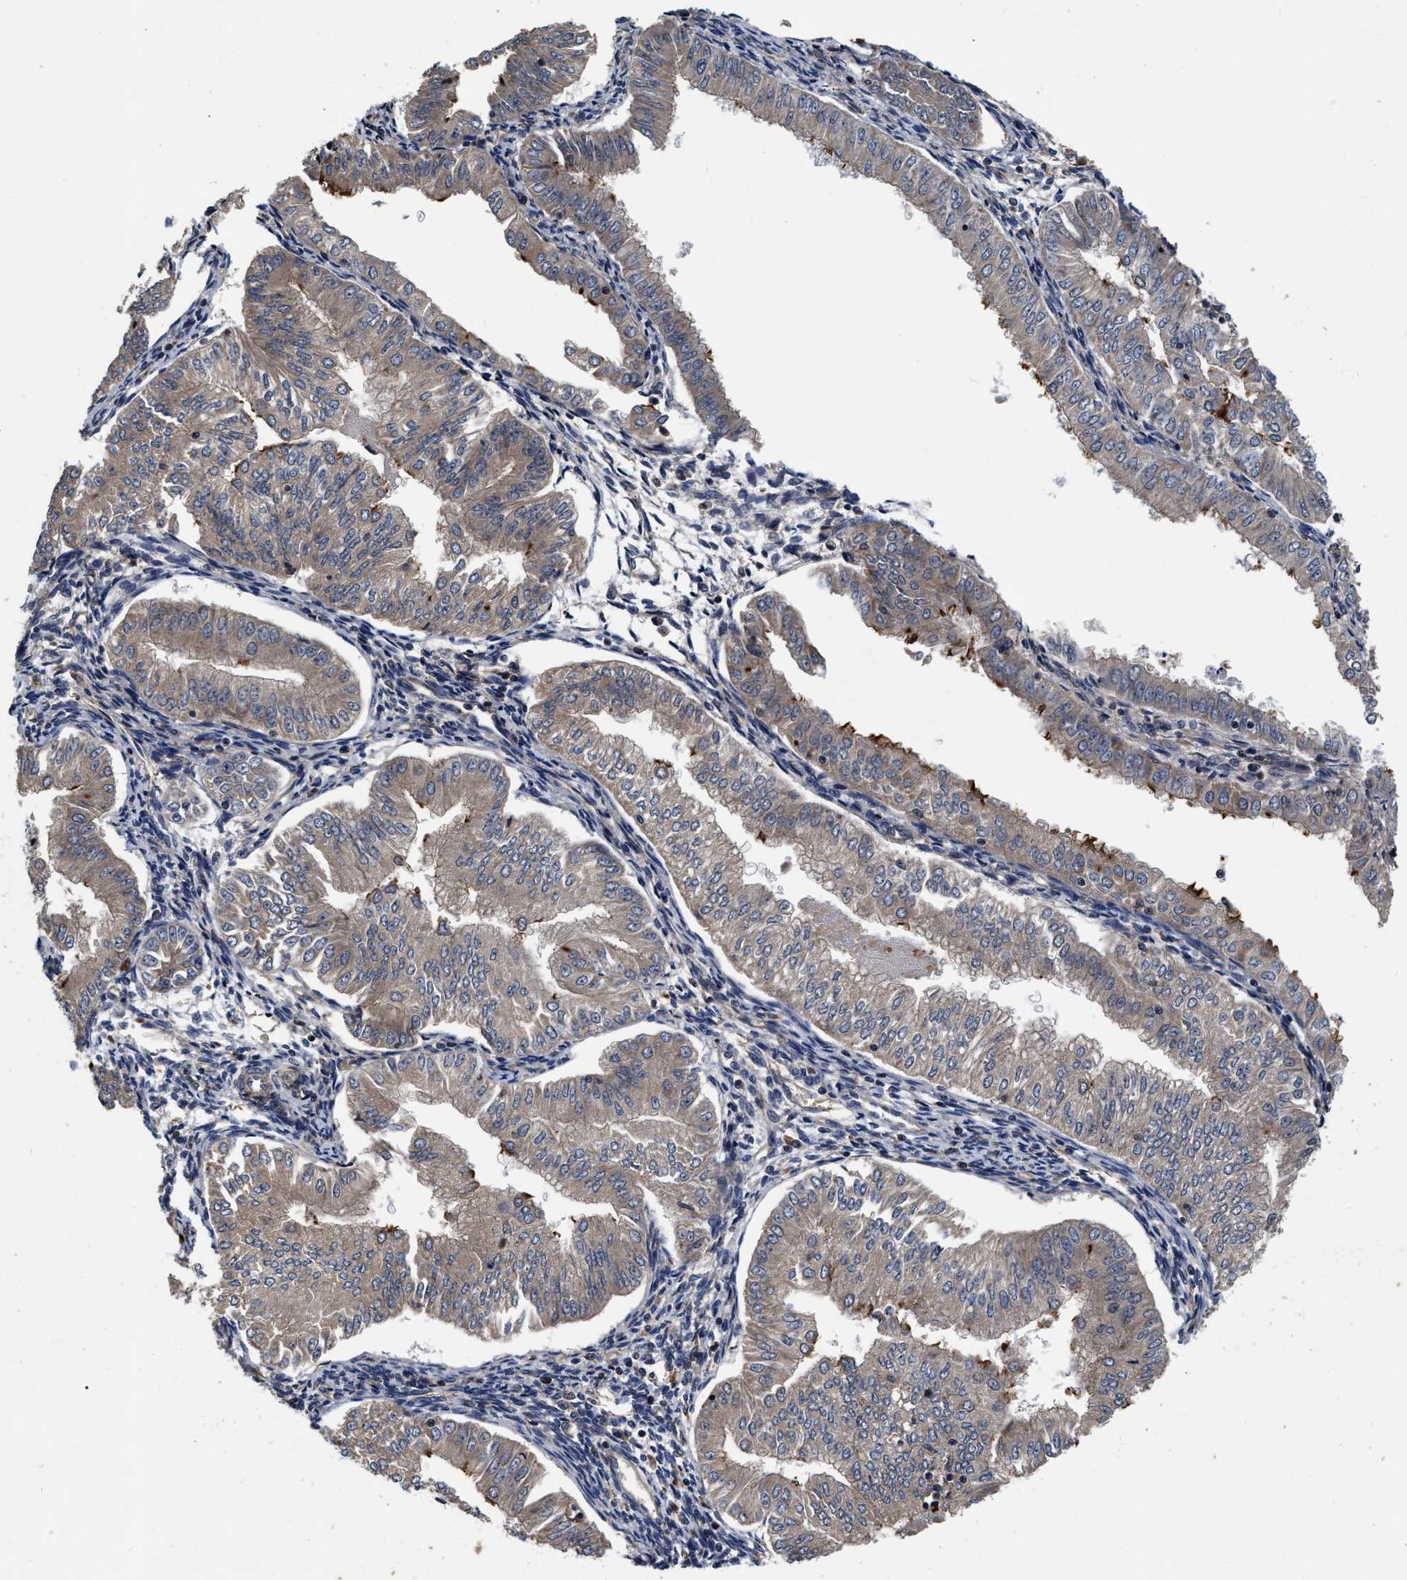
{"staining": {"intensity": "moderate", "quantity": "<25%", "location": "cytoplasmic/membranous"}, "tissue": "endometrial cancer", "cell_type": "Tumor cells", "image_type": "cancer", "snomed": [{"axis": "morphology", "description": "Normal tissue, NOS"}, {"axis": "morphology", "description": "Adenocarcinoma, NOS"}, {"axis": "topography", "description": "Endometrium"}], "caption": "IHC (DAB (3,3'-diaminobenzidine)) staining of endometrial cancer (adenocarcinoma) demonstrates moderate cytoplasmic/membranous protein expression in approximately <25% of tumor cells. Using DAB (3,3'-diaminobenzidine) (brown) and hematoxylin (blue) stains, captured at high magnification using brightfield microscopy.", "gene": "ABCG8", "patient": {"sex": "female", "age": 53}}